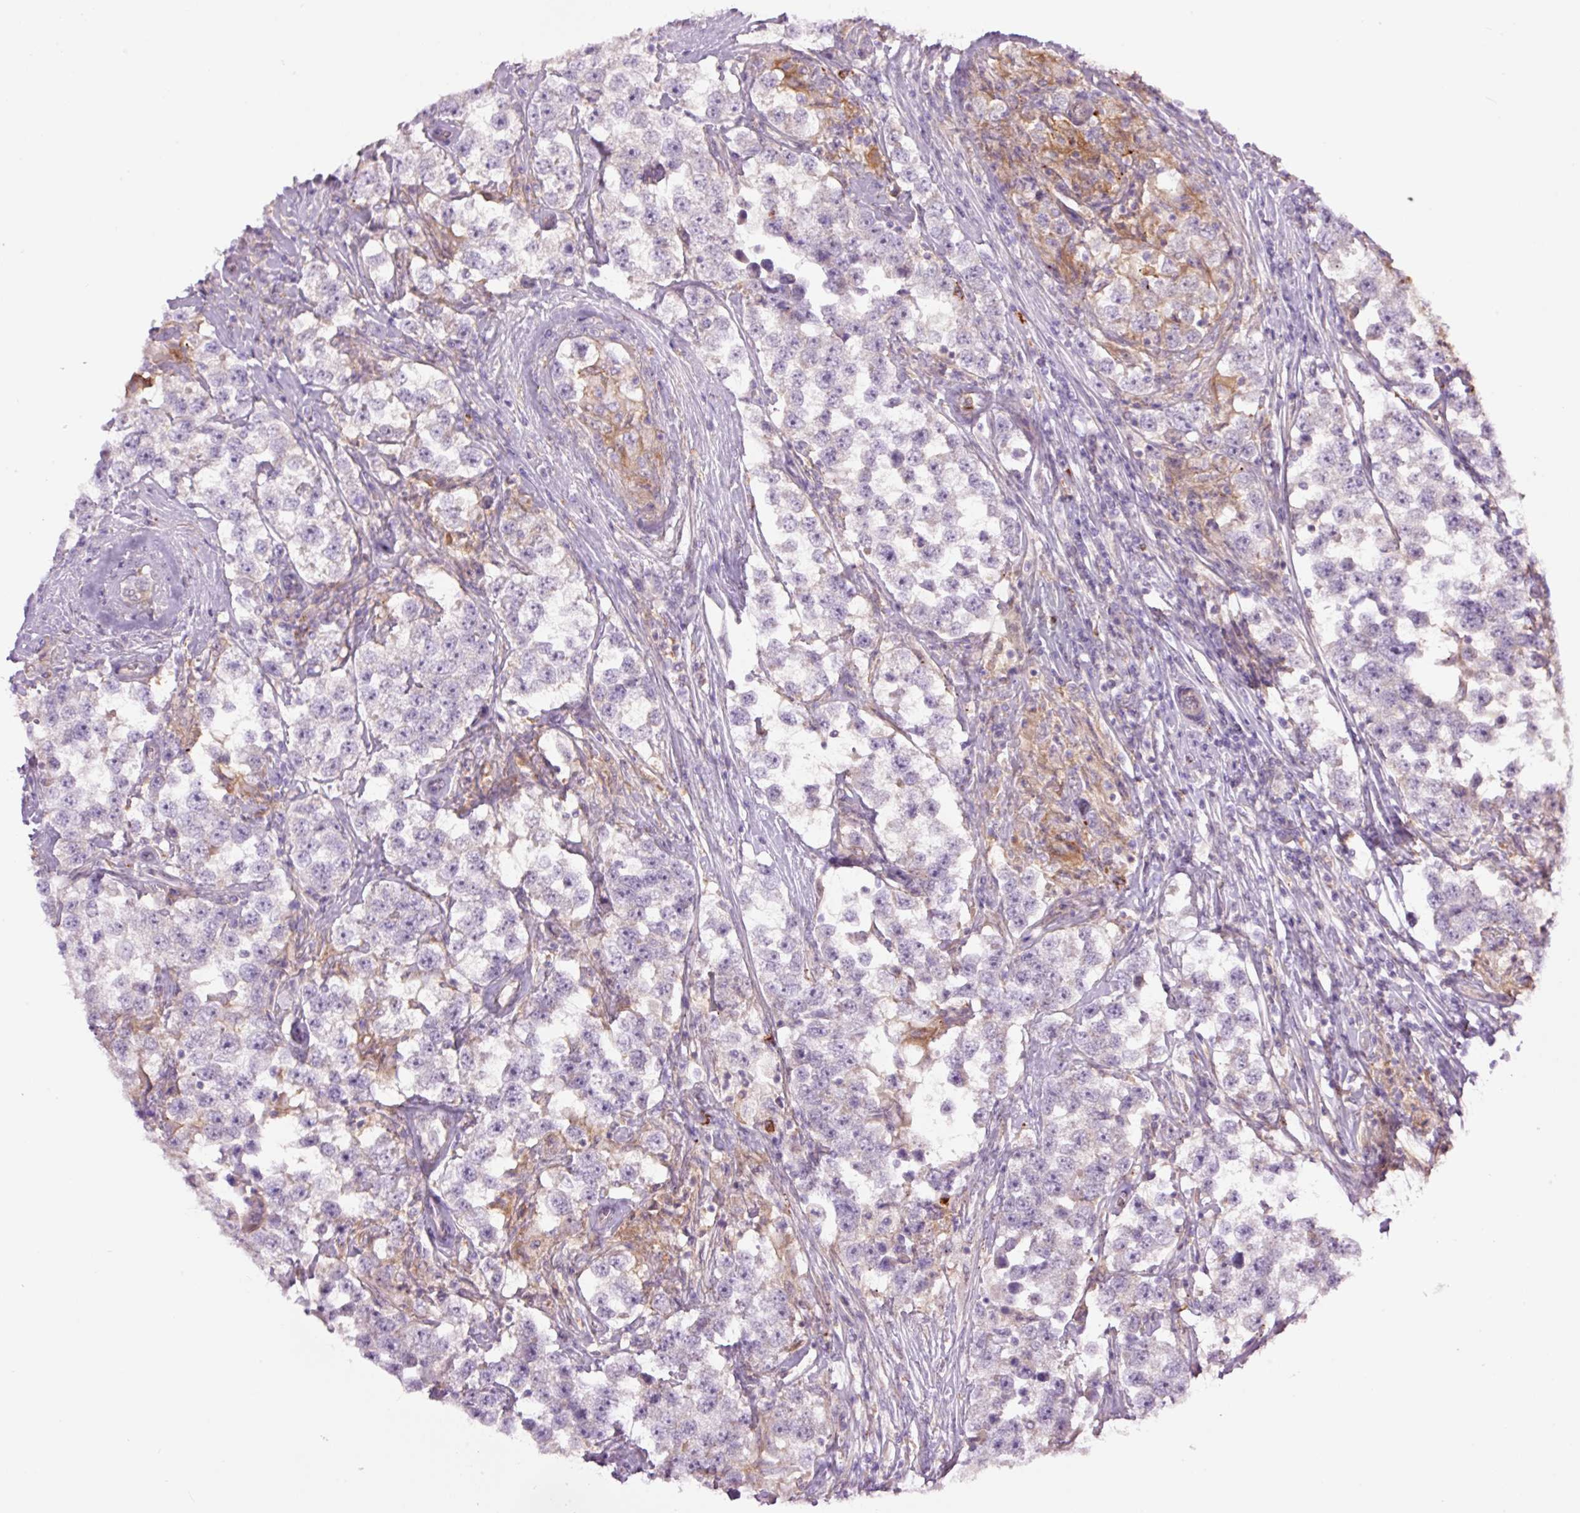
{"staining": {"intensity": "negative", "quantity": "none", "location": "none"}, "tissue": "testis cancer", "cell_type": "Tumor cells", "image_type": "cancer", "snomed": [{"axis": "morphology", "description": "Seminoma, NOS"}, {"axis": "topography", "description": "Testis"}], "caption": "This is an IHC image of testis seminoma. There is no positivity in tumor cells.", "gene": "SH2D6", "patient": {"sex": "male", "age": 46}}